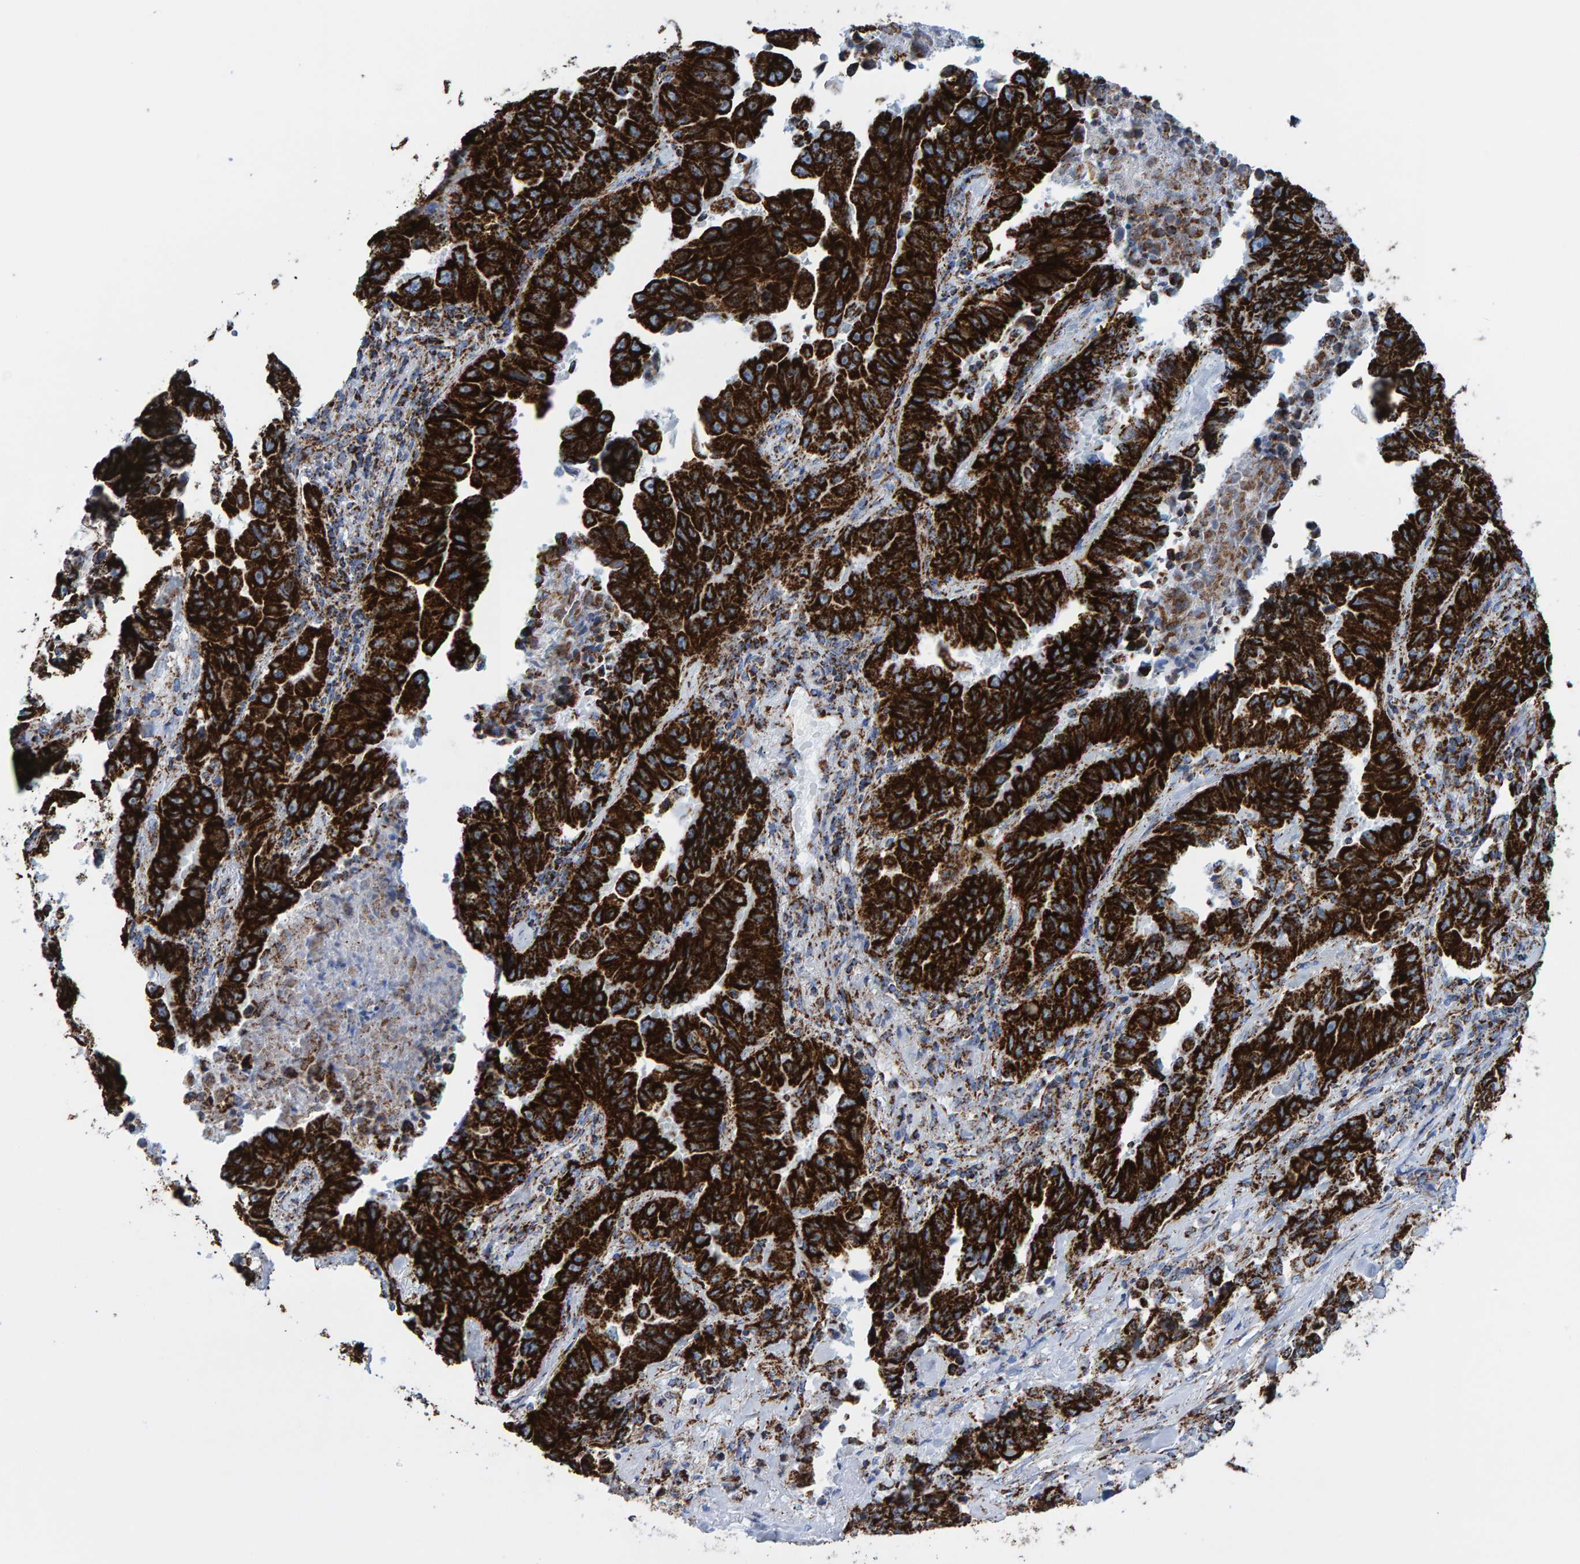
{"staining": {"intensity": "strong", "quantity": ">75%", "location": "cytoplasmic/membranous"}, "tissue": "lung cancer", "cell_type": "Tumor cells", "image_type": "cancer", "snomed": [{"axis": "morphology", "description": "Adenocarcinoma, NOS"}, {"axis": "topography", "description": "Lung"}], "caption": "An image showing strong cytoplasmic/membranous staining in approximately >75% of tumor cells in lung cancer (adenocarcinoma), as visualized by brown immunohistochemical staining.", "gene": "ENSG00000262660", "patient": {"sex": "female", "age": 51}}